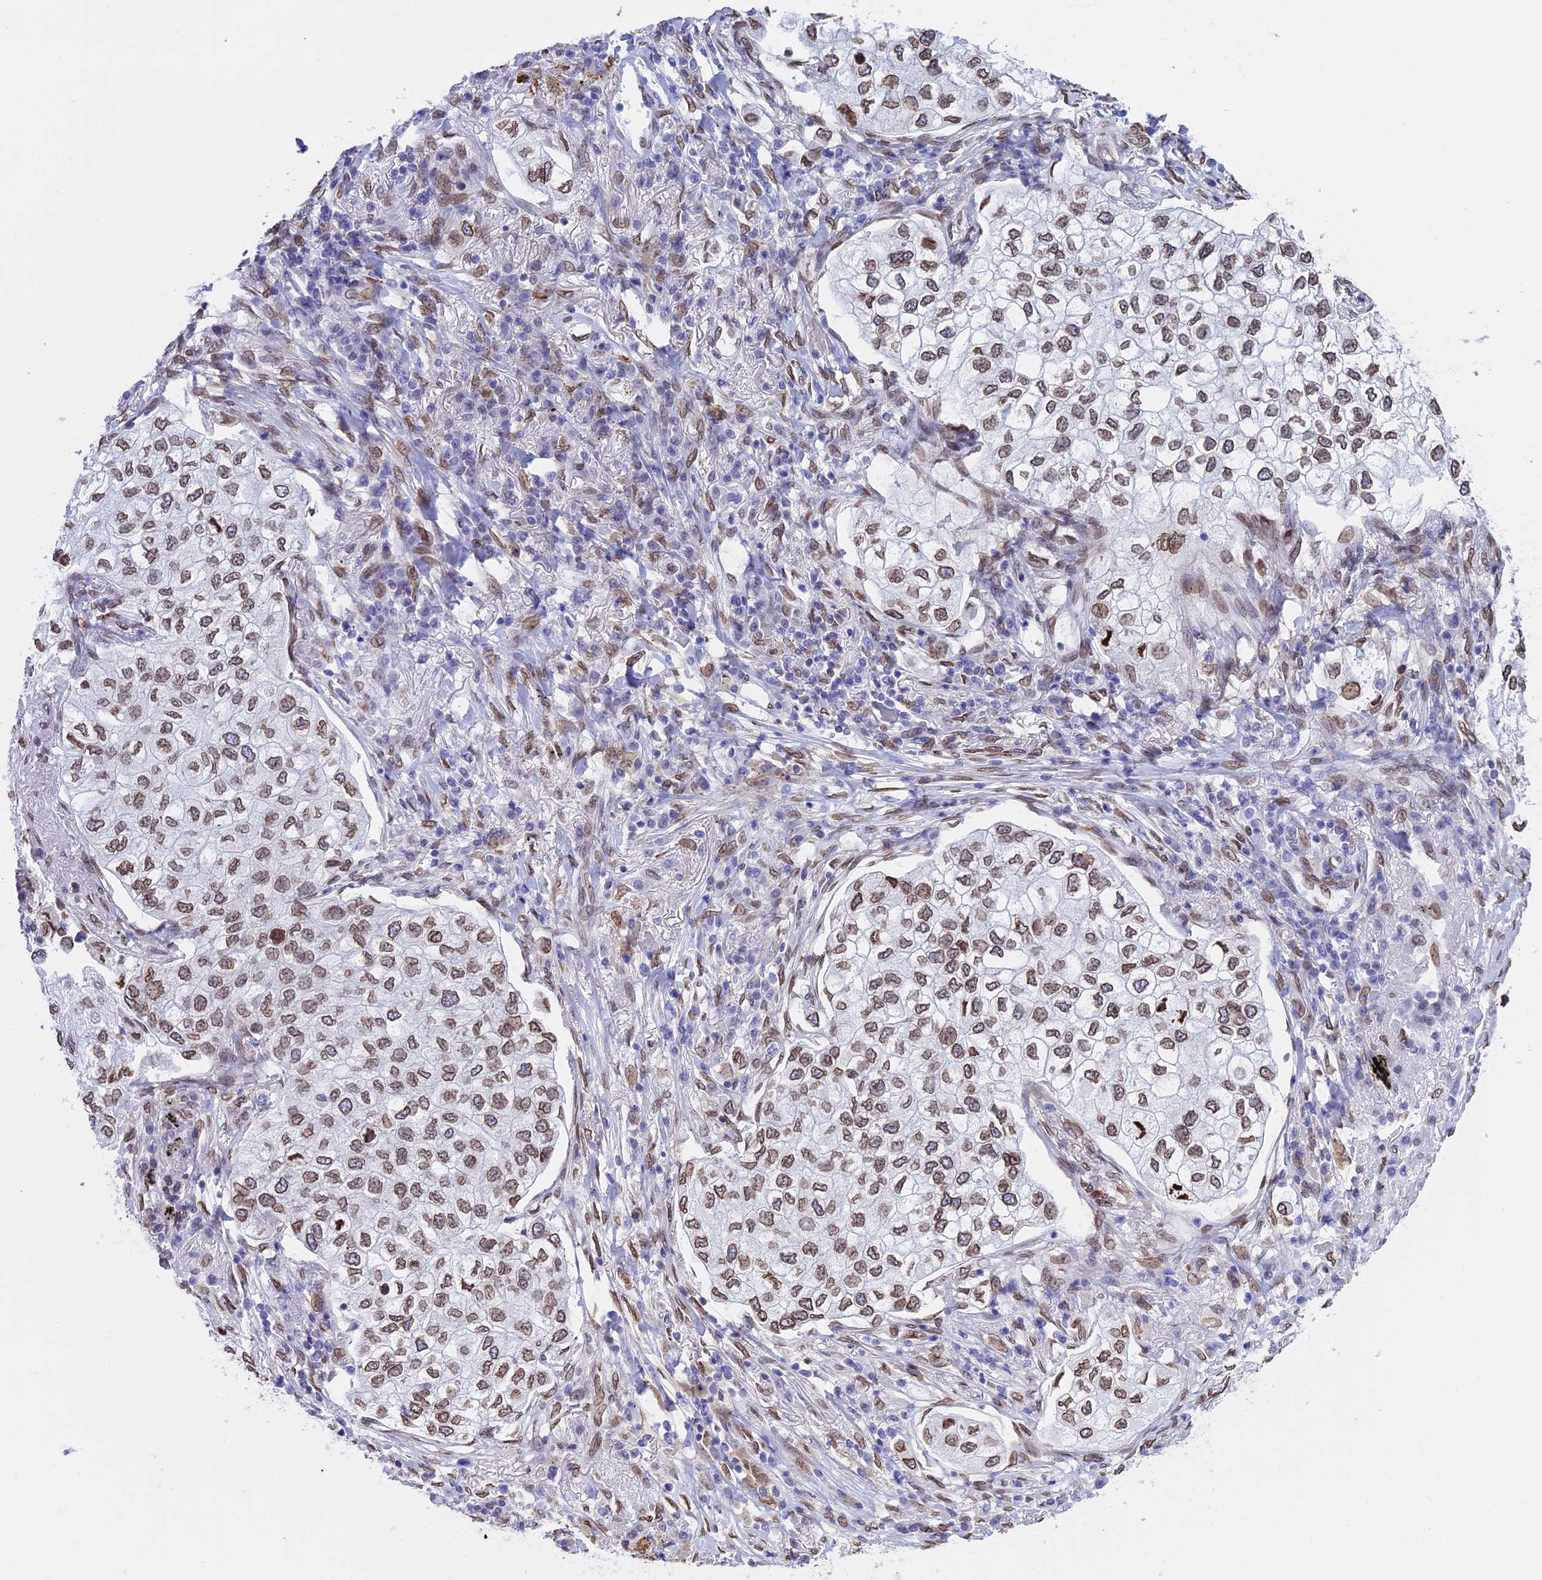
{"staining": {"intensity": "moderate", "quantity": ">75%", "location": "cytoplasmic/membranous,nuclear"}, "tissue": "lung cancer", "cell_type": "Tumor cells", "image_type": "cancer", "snomed": [{"axis": "morphology", "description": "Adenocarcinoma, NOS"}, {"axis": "topography", "description": "Lung"}], "caption": "IHC of lung cancer exhibits medium levels of moderate cytoplasmic/membranous and nuclear positivity in approximately >75% of tumor cells.", "gene": "TMPRSS7", "patient": {"sex": "male", "age": 63}}